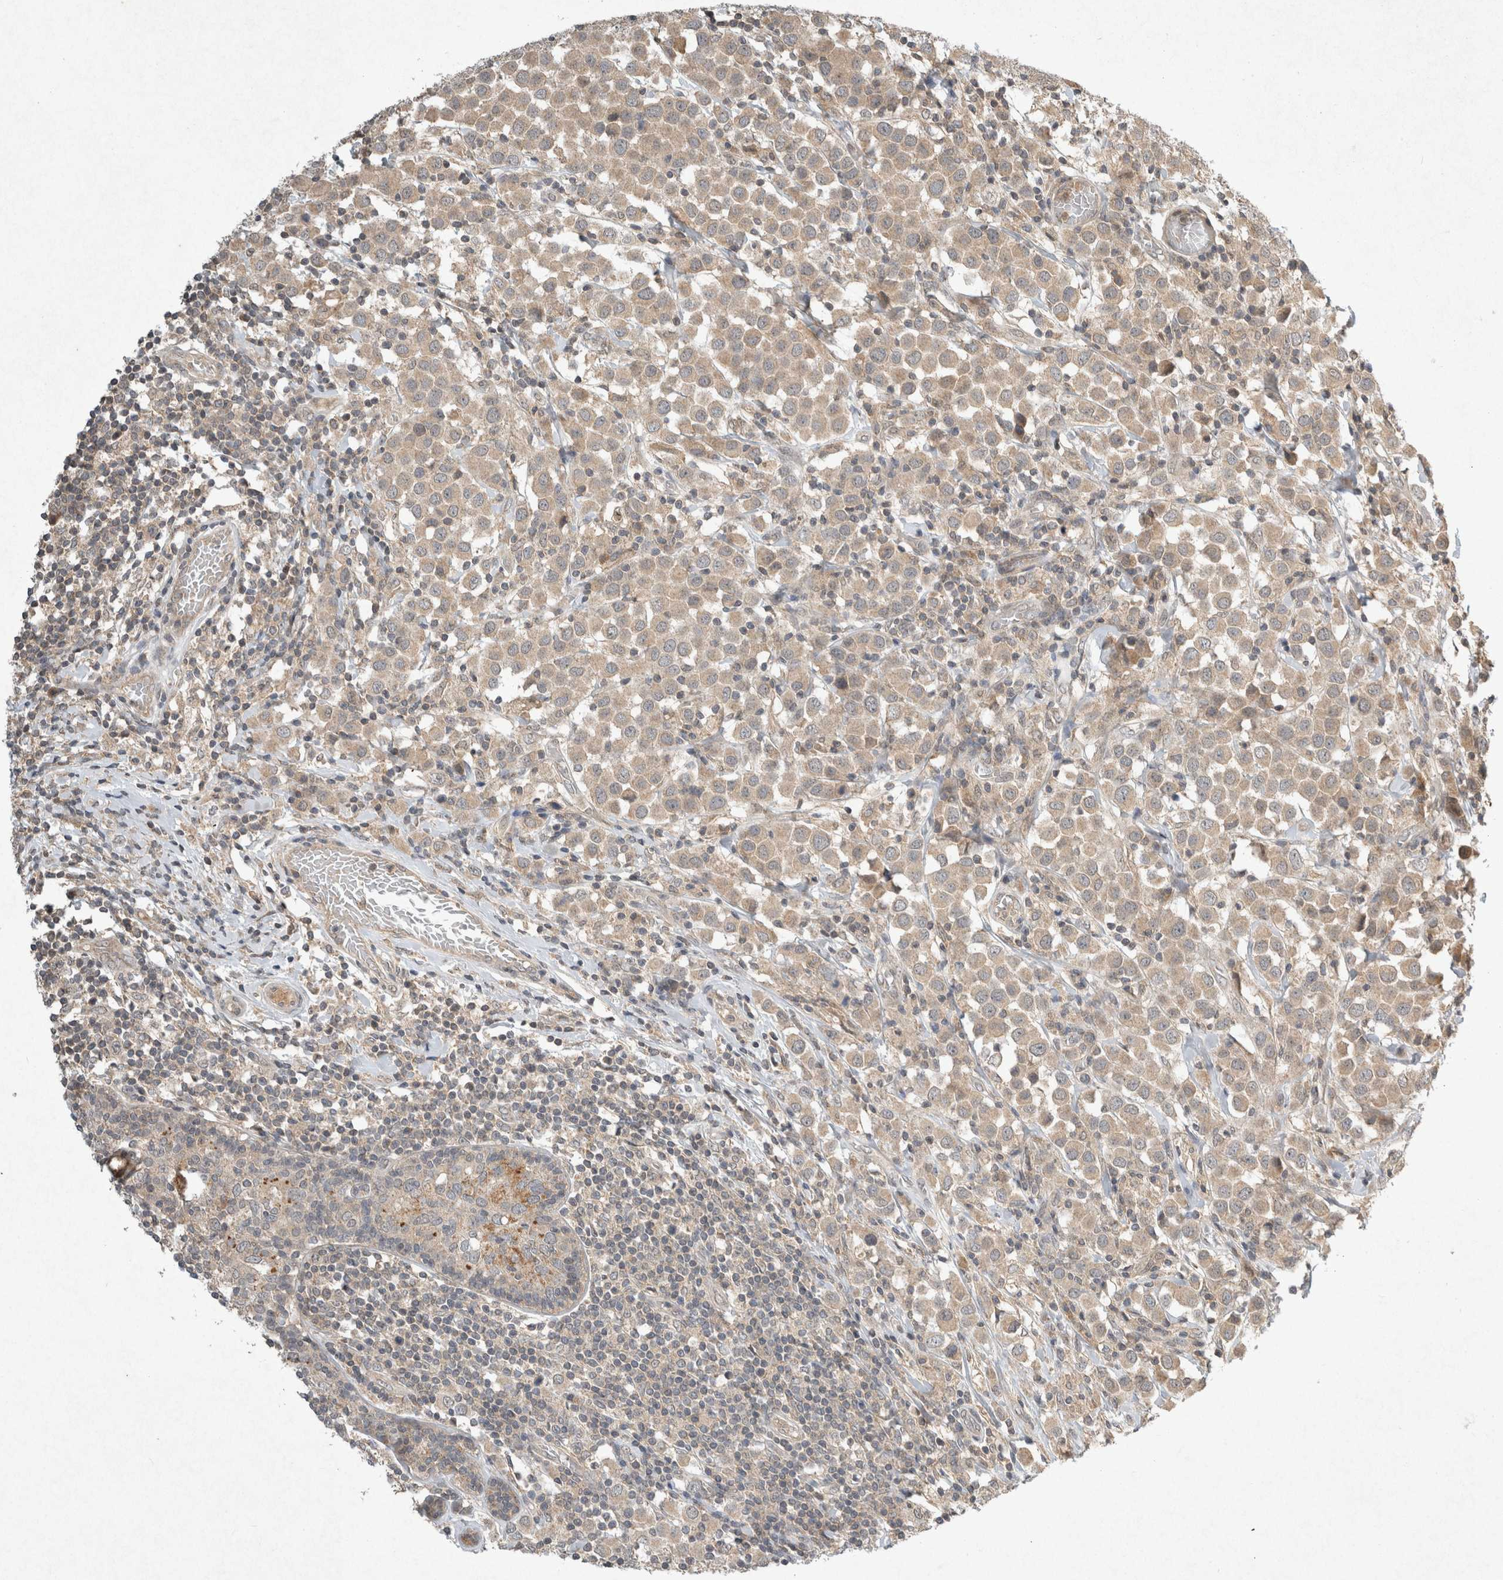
{"staining": {"intensity": "weak", "quantity": ">75%", "location": "cytoplasmic/membranous"}, "tissue": "breast cancer", "cell_type": "Tumor cells", "image_type": "cancer", "snomed": [{"axis": "morphology", "description": "Duct carcinoma"}, {"axis": "topography", "description": "Breast"}], "caption": "The histopathology image demonstrates immunohistochemical staining of breast infiltrating ductal carcinoma. There is weak cytoplasmic/membranous expression is seen in about >75% of tumor cells.", "gene": "LOXL2", "patient": {"sex": "female", "age": 61}}